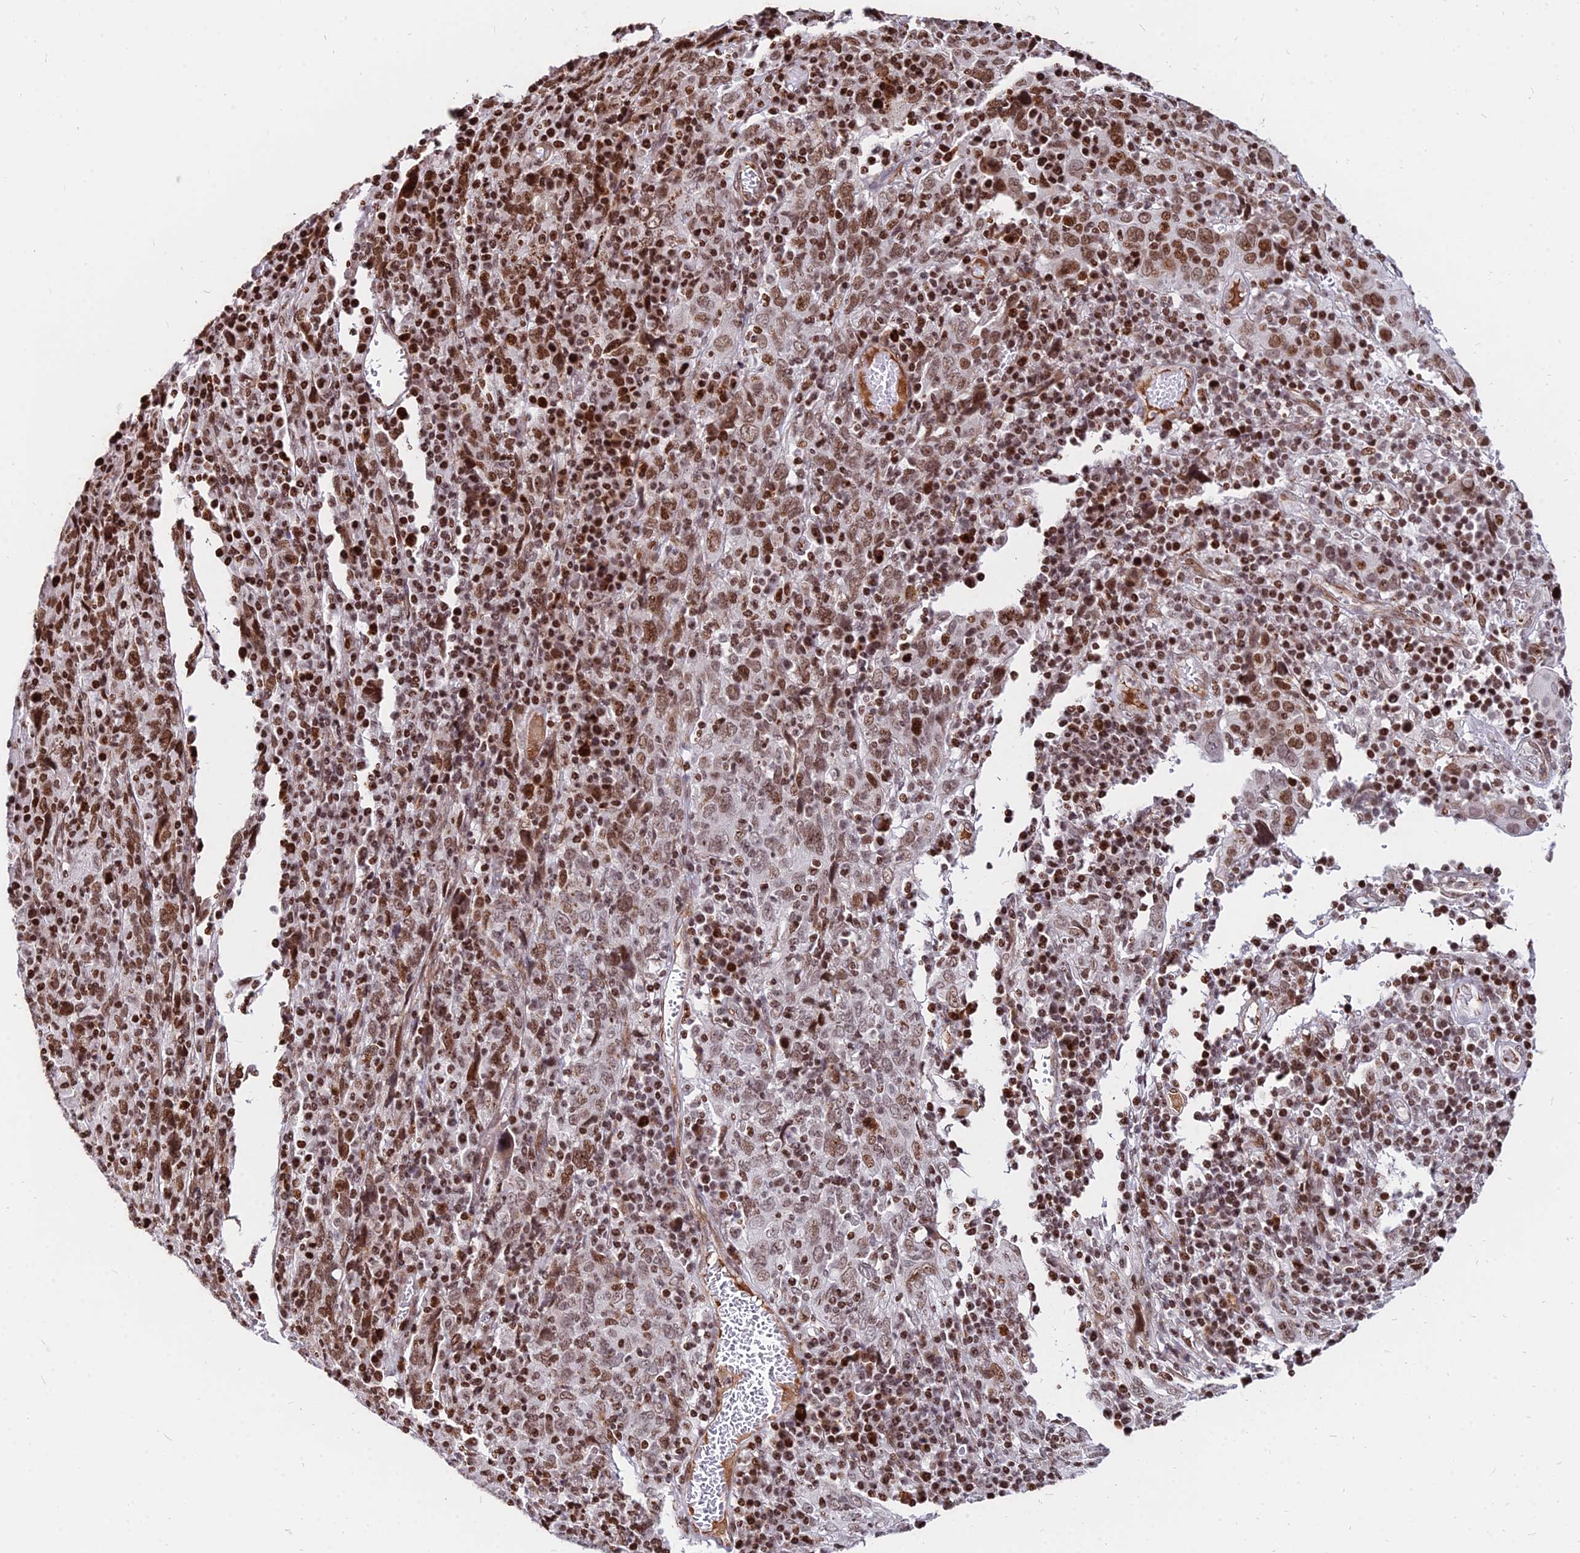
{"staining": {"intensity": "moderate", "quantity": ">75%", "location": "nuclear"}, "tissue": "cervical cancer", "cell_type": "Tumor cells", "image_type": "cancer", "snomed": [{"axis": "morphology", "description": "Squamous cell carcinoma, NOS"}, {"axis": "topography", "description": "Cervix"}], "caption": "The photomicrograph reveals a brown stain indicating the presence of a protein in the nuclear of tumor cells in cervical cancer (squamous cell carcinoma).", "gene": "NYAP2", "patient": {"sex": "female", "age": 46}}